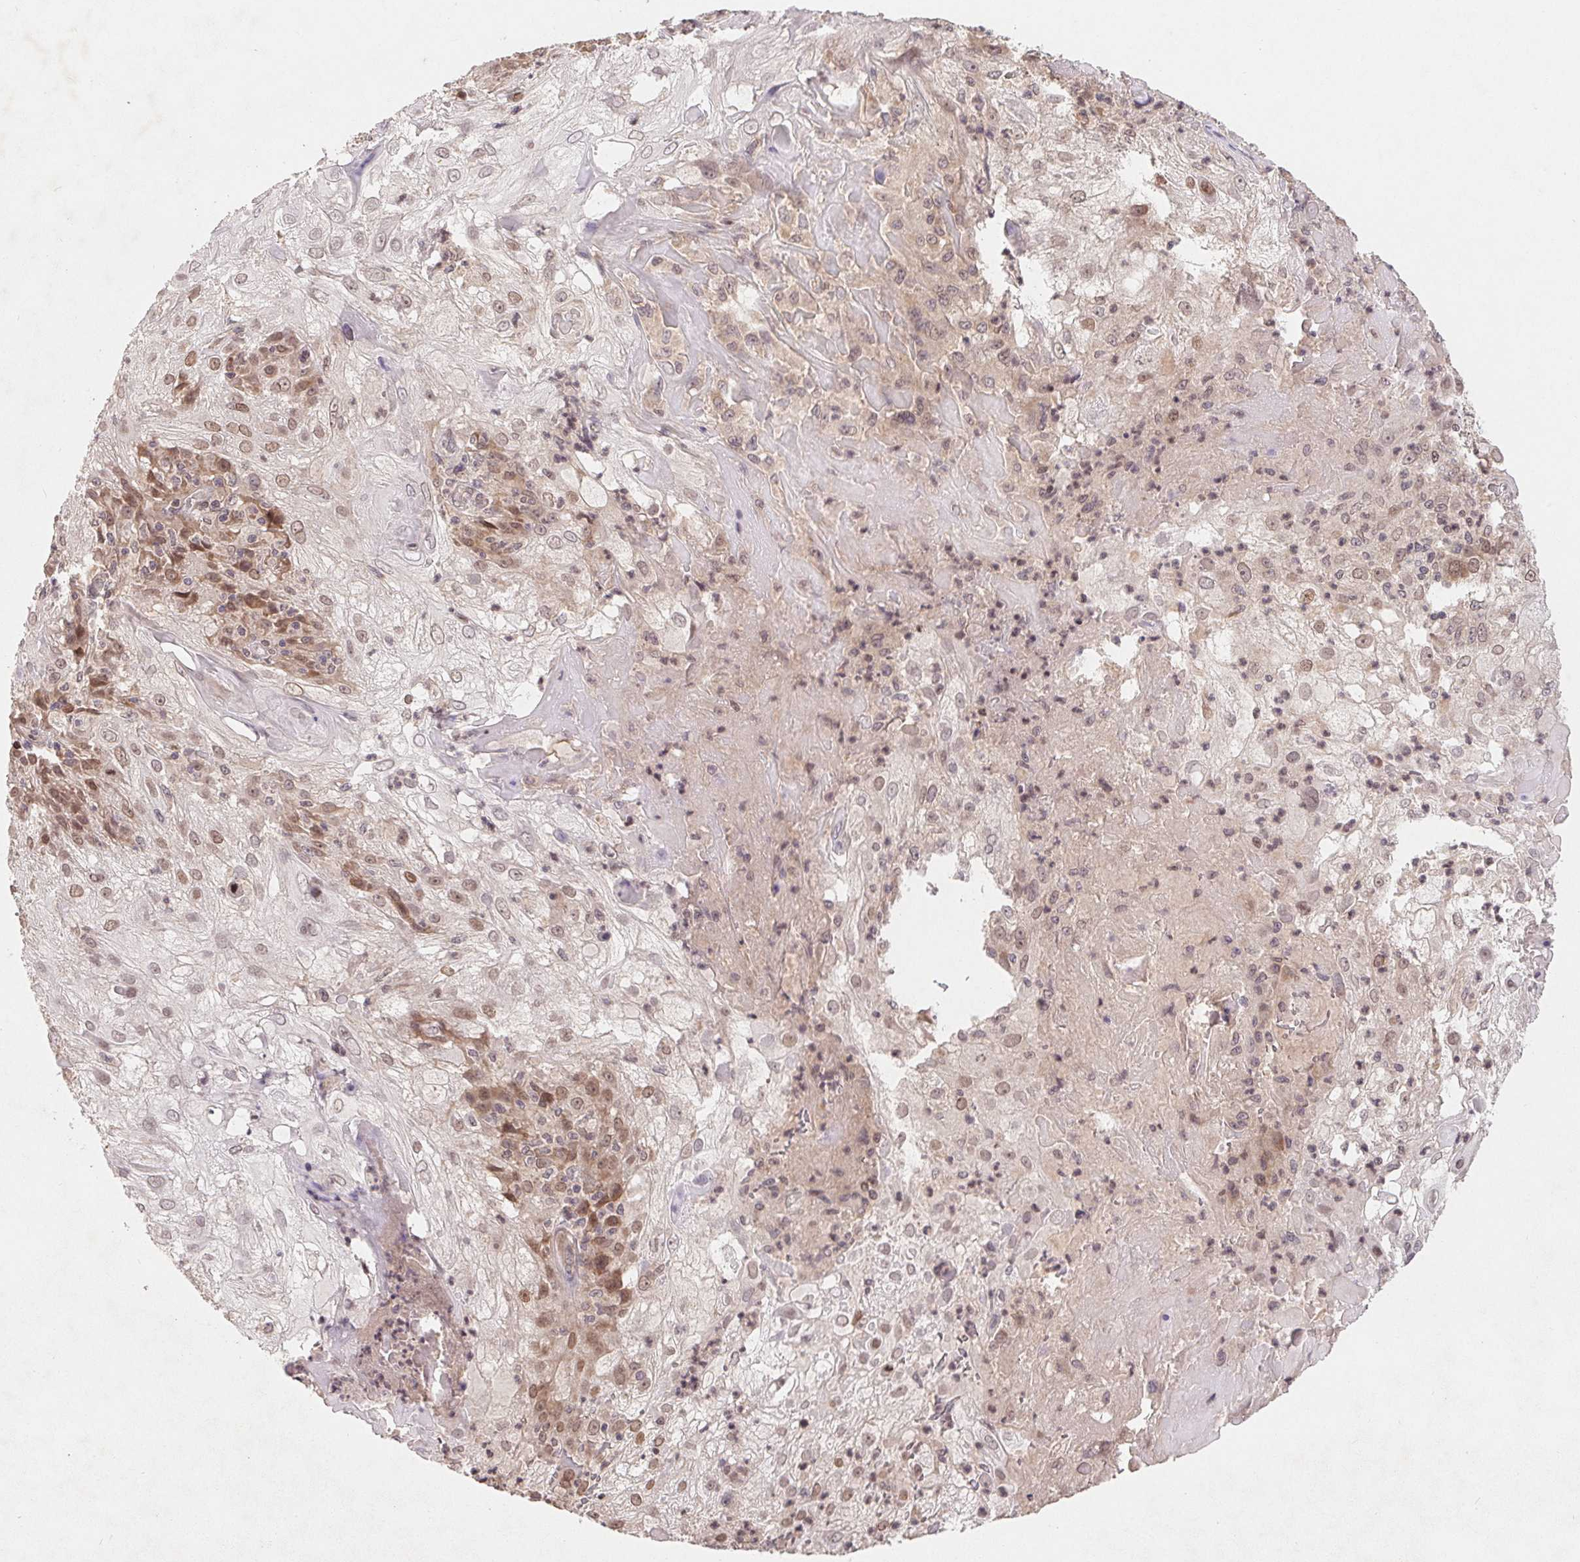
{"staining": {"intensity": "moderate", "quantity": "<25%", "location": "nuclear"}, "tissue": "skin cancer", "cell_type": "Tumor cells", "image_type": "cancer", "snomed": [{"axis": "morphology", "description": "Normal tissue, NOS"}, {"axis": "morphology", "description": "Squamous cell carcinoma, NOS"}, {"axis": "topography", "description": "Skin"}], "caption": "DAB (3,3'-diaminobenzidine) immunohistochemical staining of human skin cancer (squamous cell carcinoma) shows moderate nuclear protein staining in about <25% of tumor cells.", "gene": "HMGN3", "patient": {"sex": "female", "age": 83}}